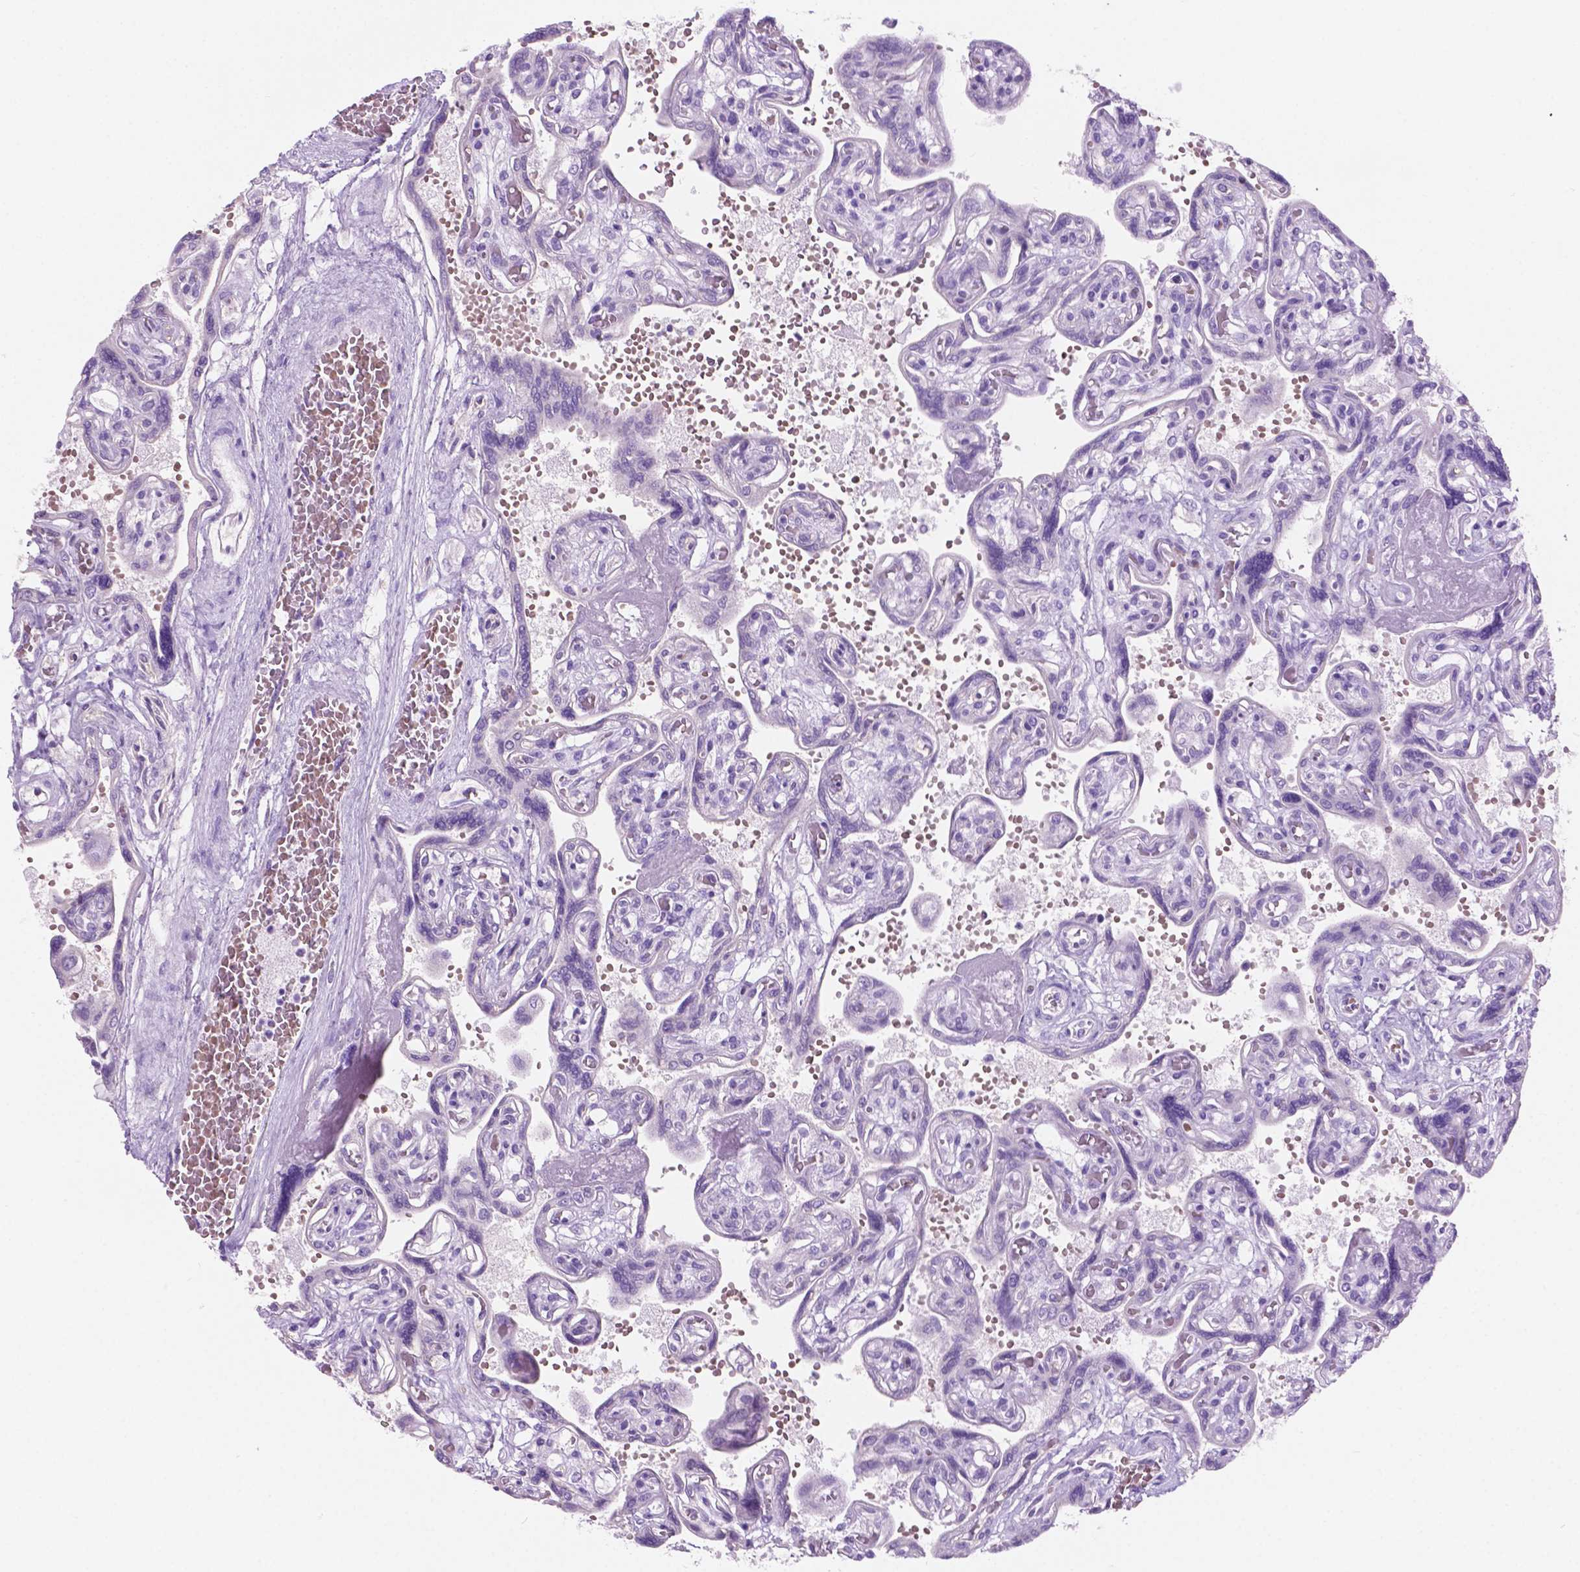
{"staining": {"intensity": "negative", "quantity": "none", "location": "none"}, "tissue": "placenta", "cell_type": "Decidual cells", "image_type": "normal", "snomed": [{"axis": "morphology", "description": "Normal tissue, NOS"}, {"axis": "topography", "description": "Placenta"}], "caption": "High power microscopy histopathology image of an immunohistochemistry (IHC) histopathology image of normal placenta, revealing no significant expression in decidual cells. (DAB IHC visualized using brightfield microscopy, high magnification).", "gene": "GRIN2B", "patient": {"sex": "female", "age": 32}}